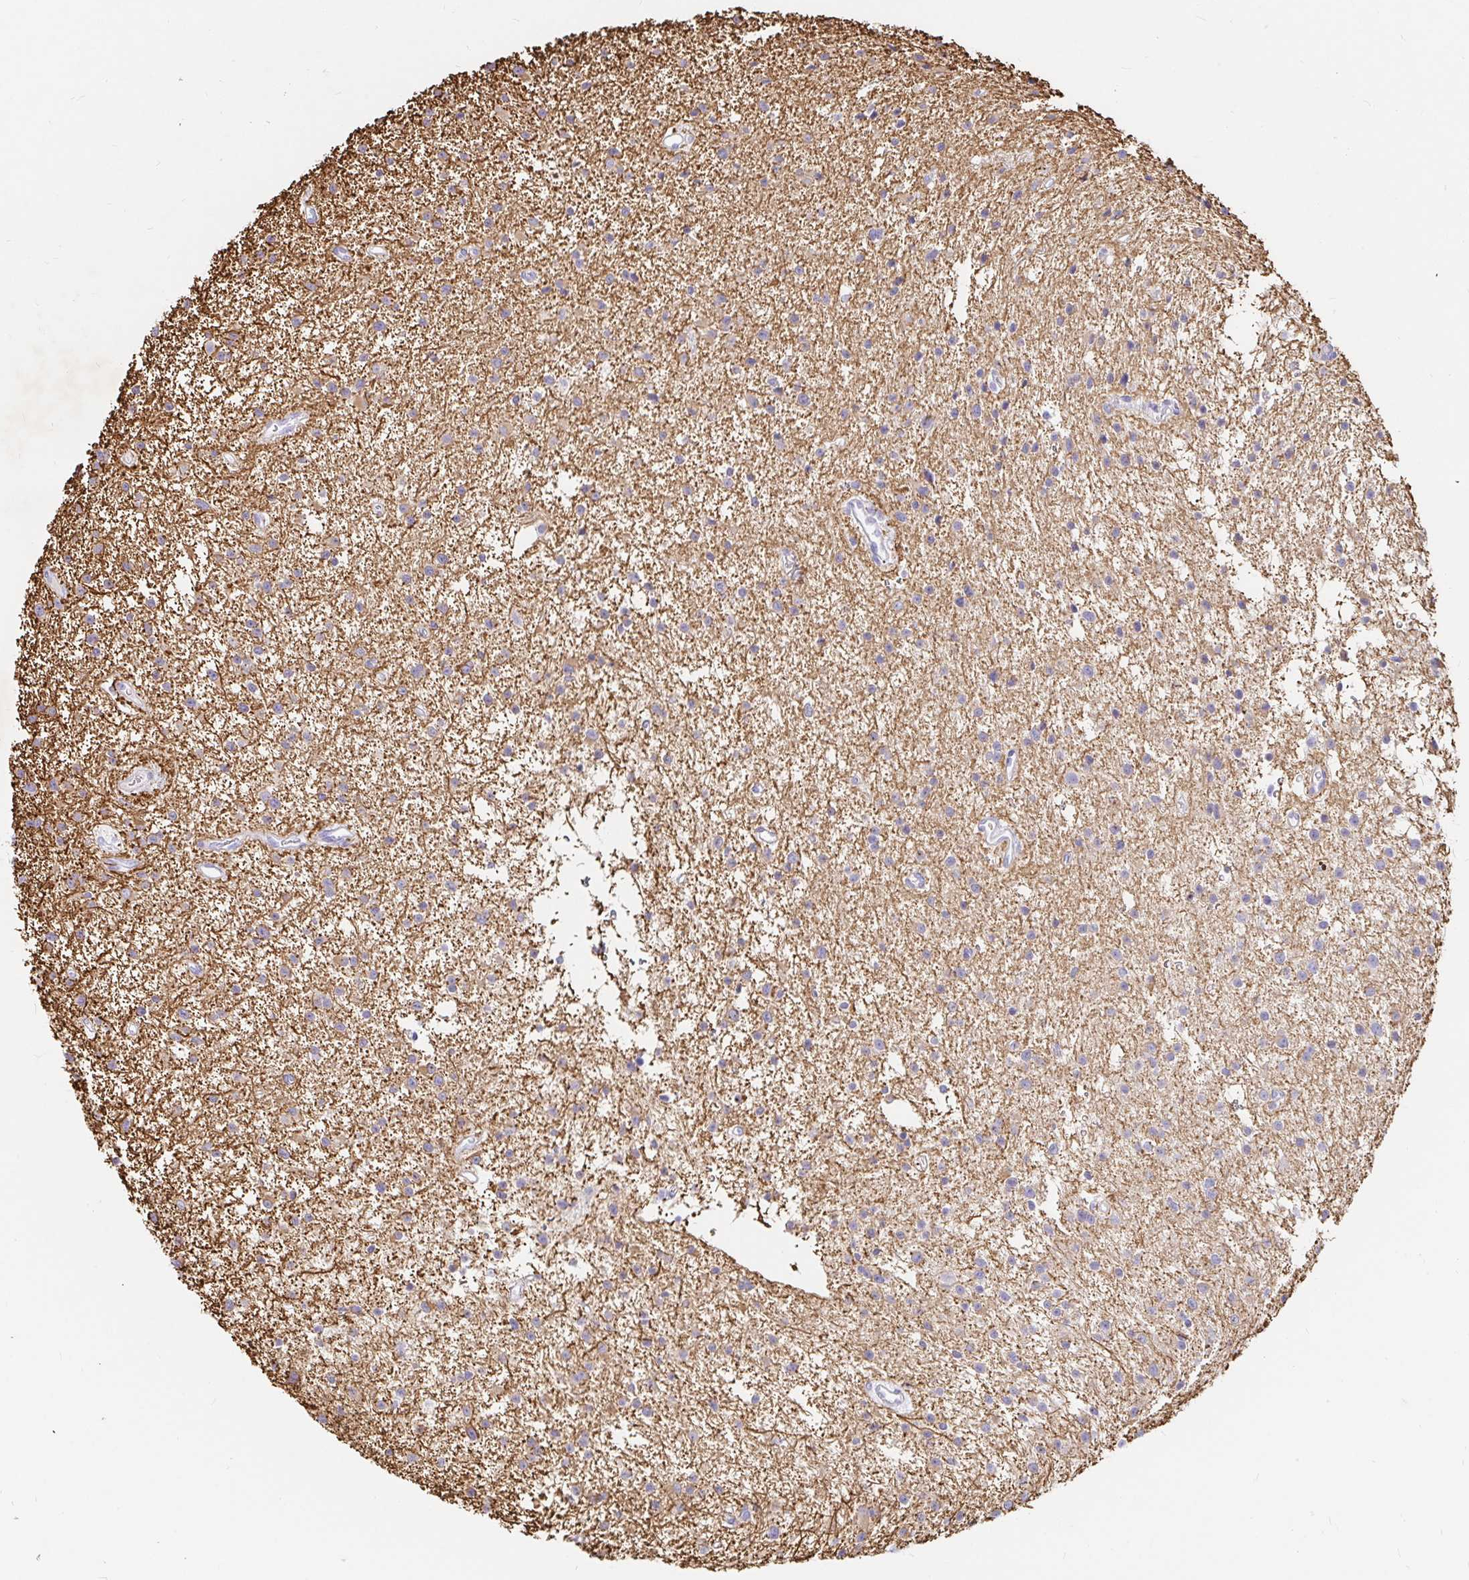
{"staining": {"intensity": "negative", "quantity": "none", "location": "none"}, "tissue": "glioma", "cell_type": "Tumor cells", "image_type": "cancer", "snomed": [{"axis": "morphology", "description": "Glioma, malignant, Low grade"}, {"axis": "topography", "description": "Brain"}], "caption": "The photomicrograph shows no staining of tumor cells in glioma.", "gene": "NR2E1", "patient": {"sex": "male", "age": 43}}